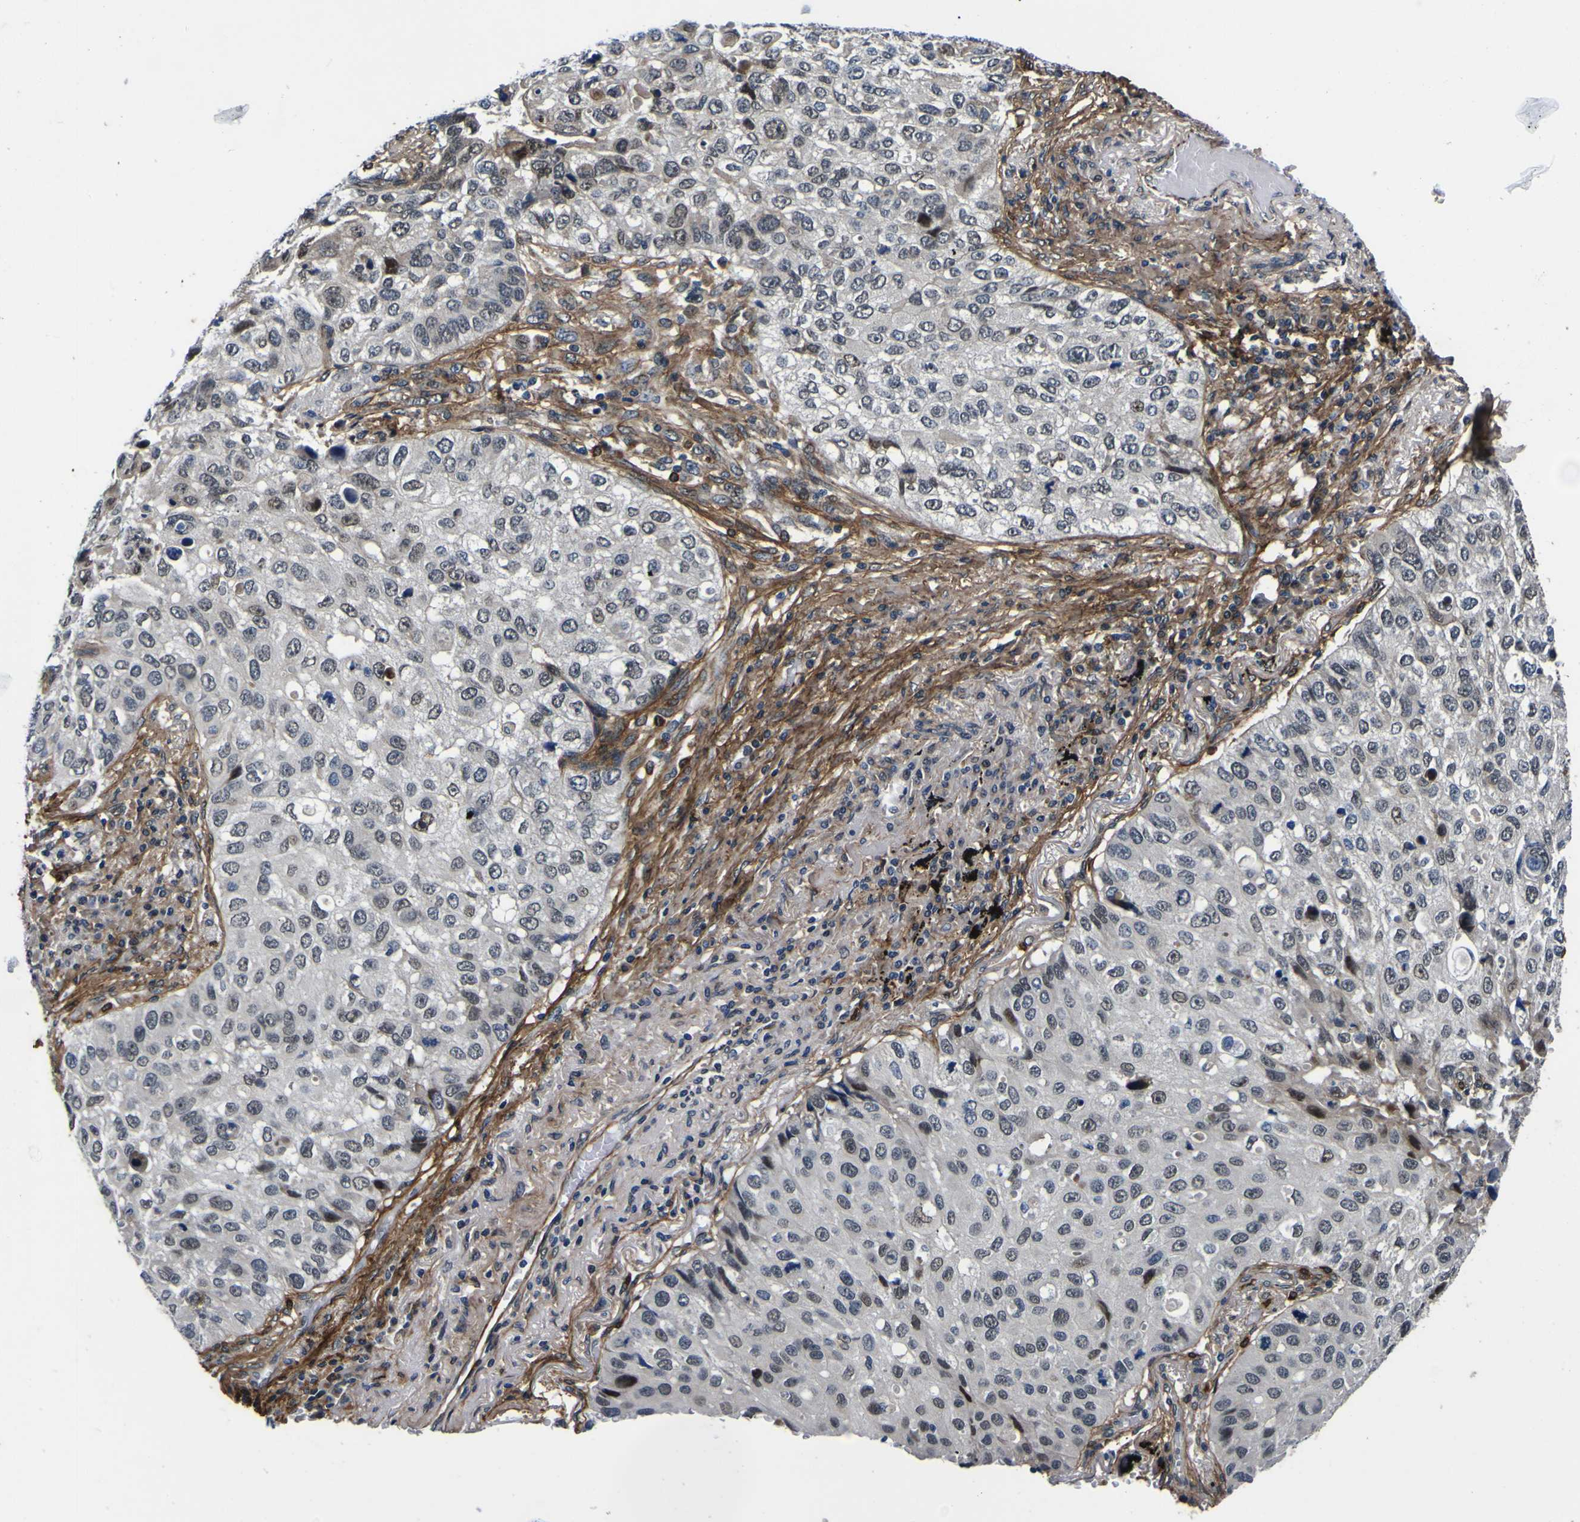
{"staining": {"intensity": "weak", "quantity": "<25%", "location": "nuclear"}, "tissue": "lung cancer", "cell_type": "Tumor cells", "image_type": "cancer", "snomed": [{"axis": "morphology", "description": "Squamous cell carcinoma, NOS"}, {"axis": "topography", "description": "Lung"}], "caption": "A photomicrograph of squamous cell carcinoma (lung) stained for a protein demonstrates no brown staining in tumor cells.", "gene": "POSTN", "patient": {"sex": "male", "age": 57}}